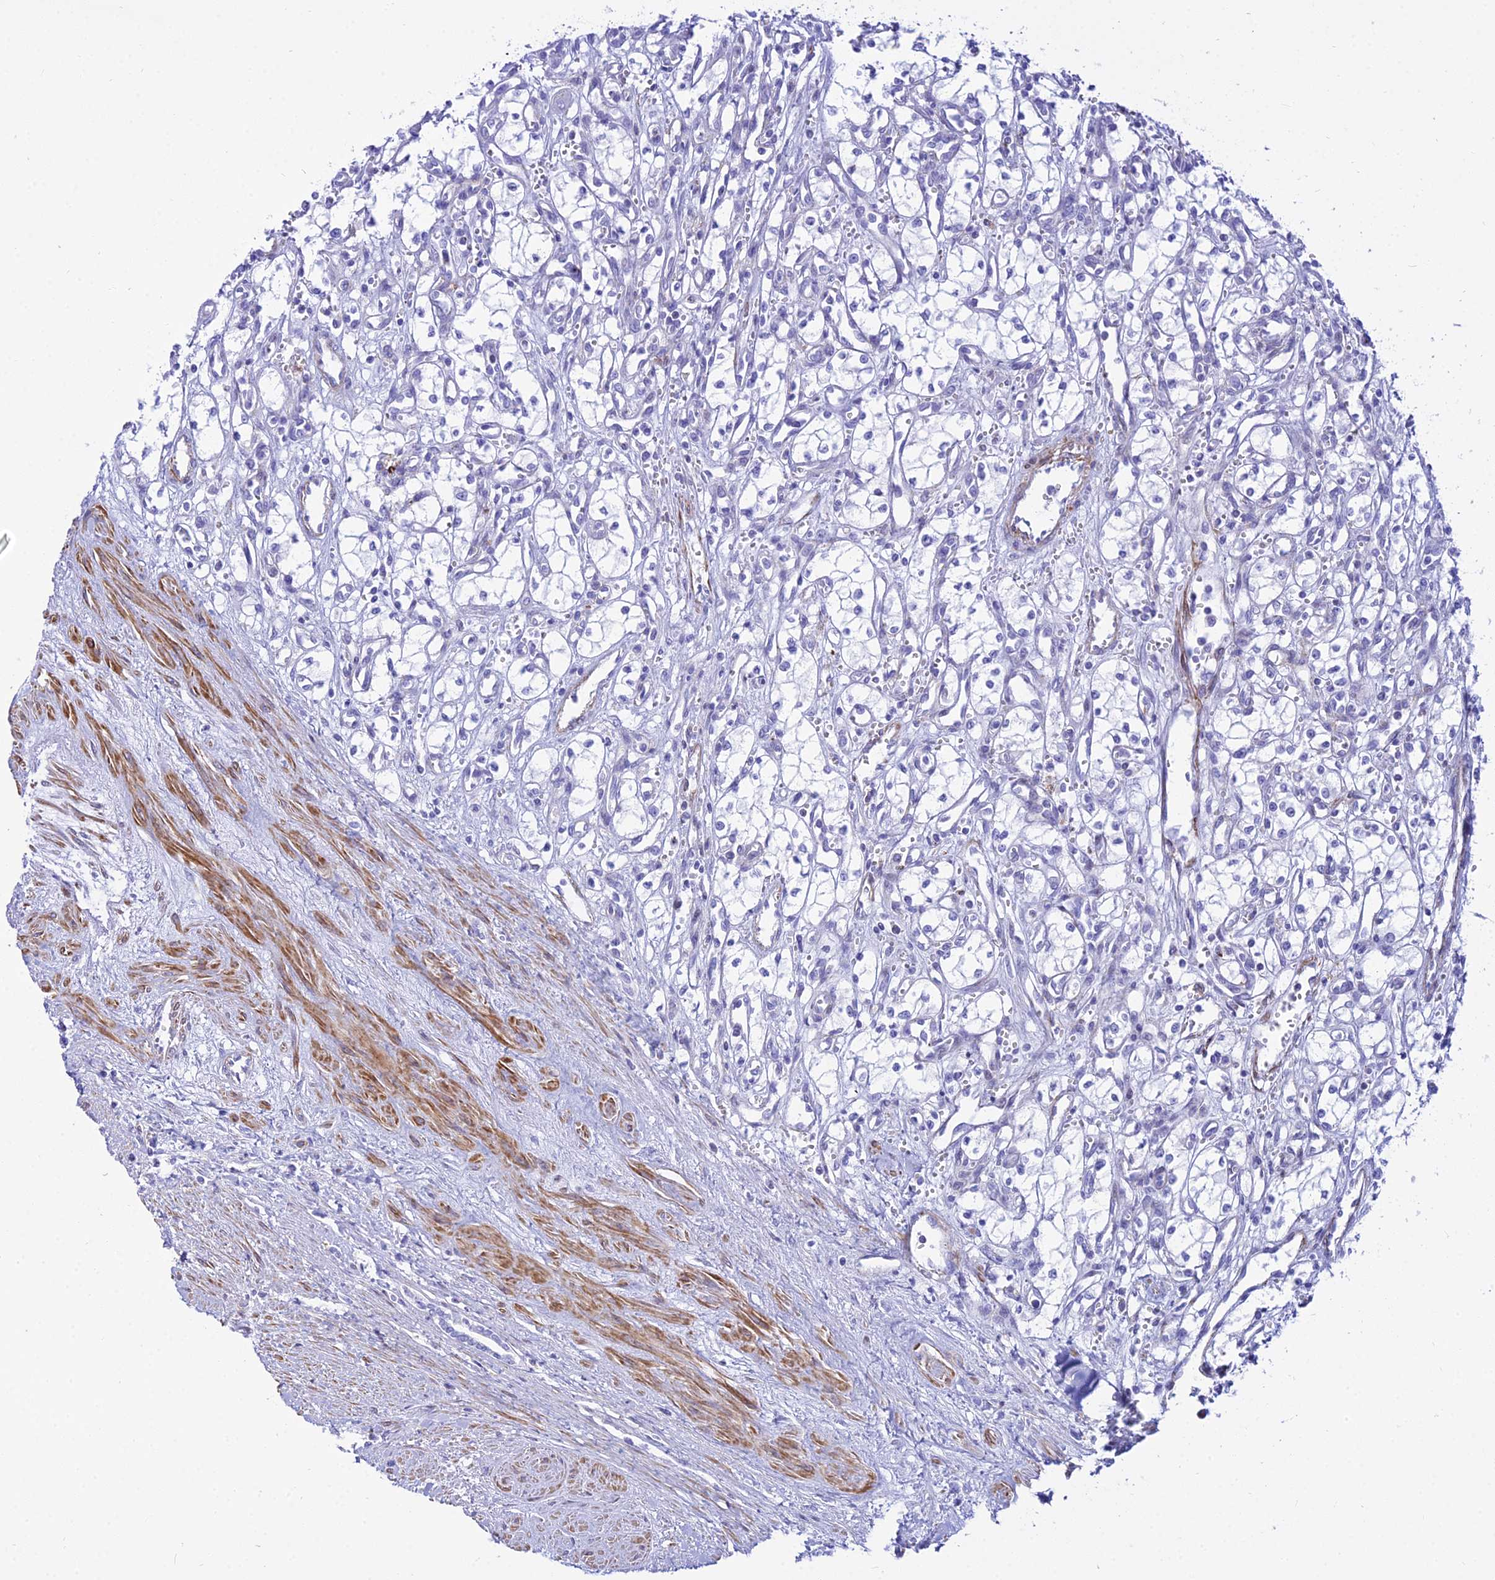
{"staining": {"intensity": "negative", "quantity": "none", "location": "none"}, "tissue": "renal cancer", "cell_type": "Tumor cells", "image_type": "cancer", "snomed": [{"axis": "morphology", "description": "Adenocarcinoma, NOS"}, {"axis": "topography", "description": "Kidney"}], "caption": "Protein analysis of renal cancer (adenocarcinoma) shows no significant positivity in tumor cells.", "gene": "DLX1", "patient": {"sex": "male", "age": 59}}